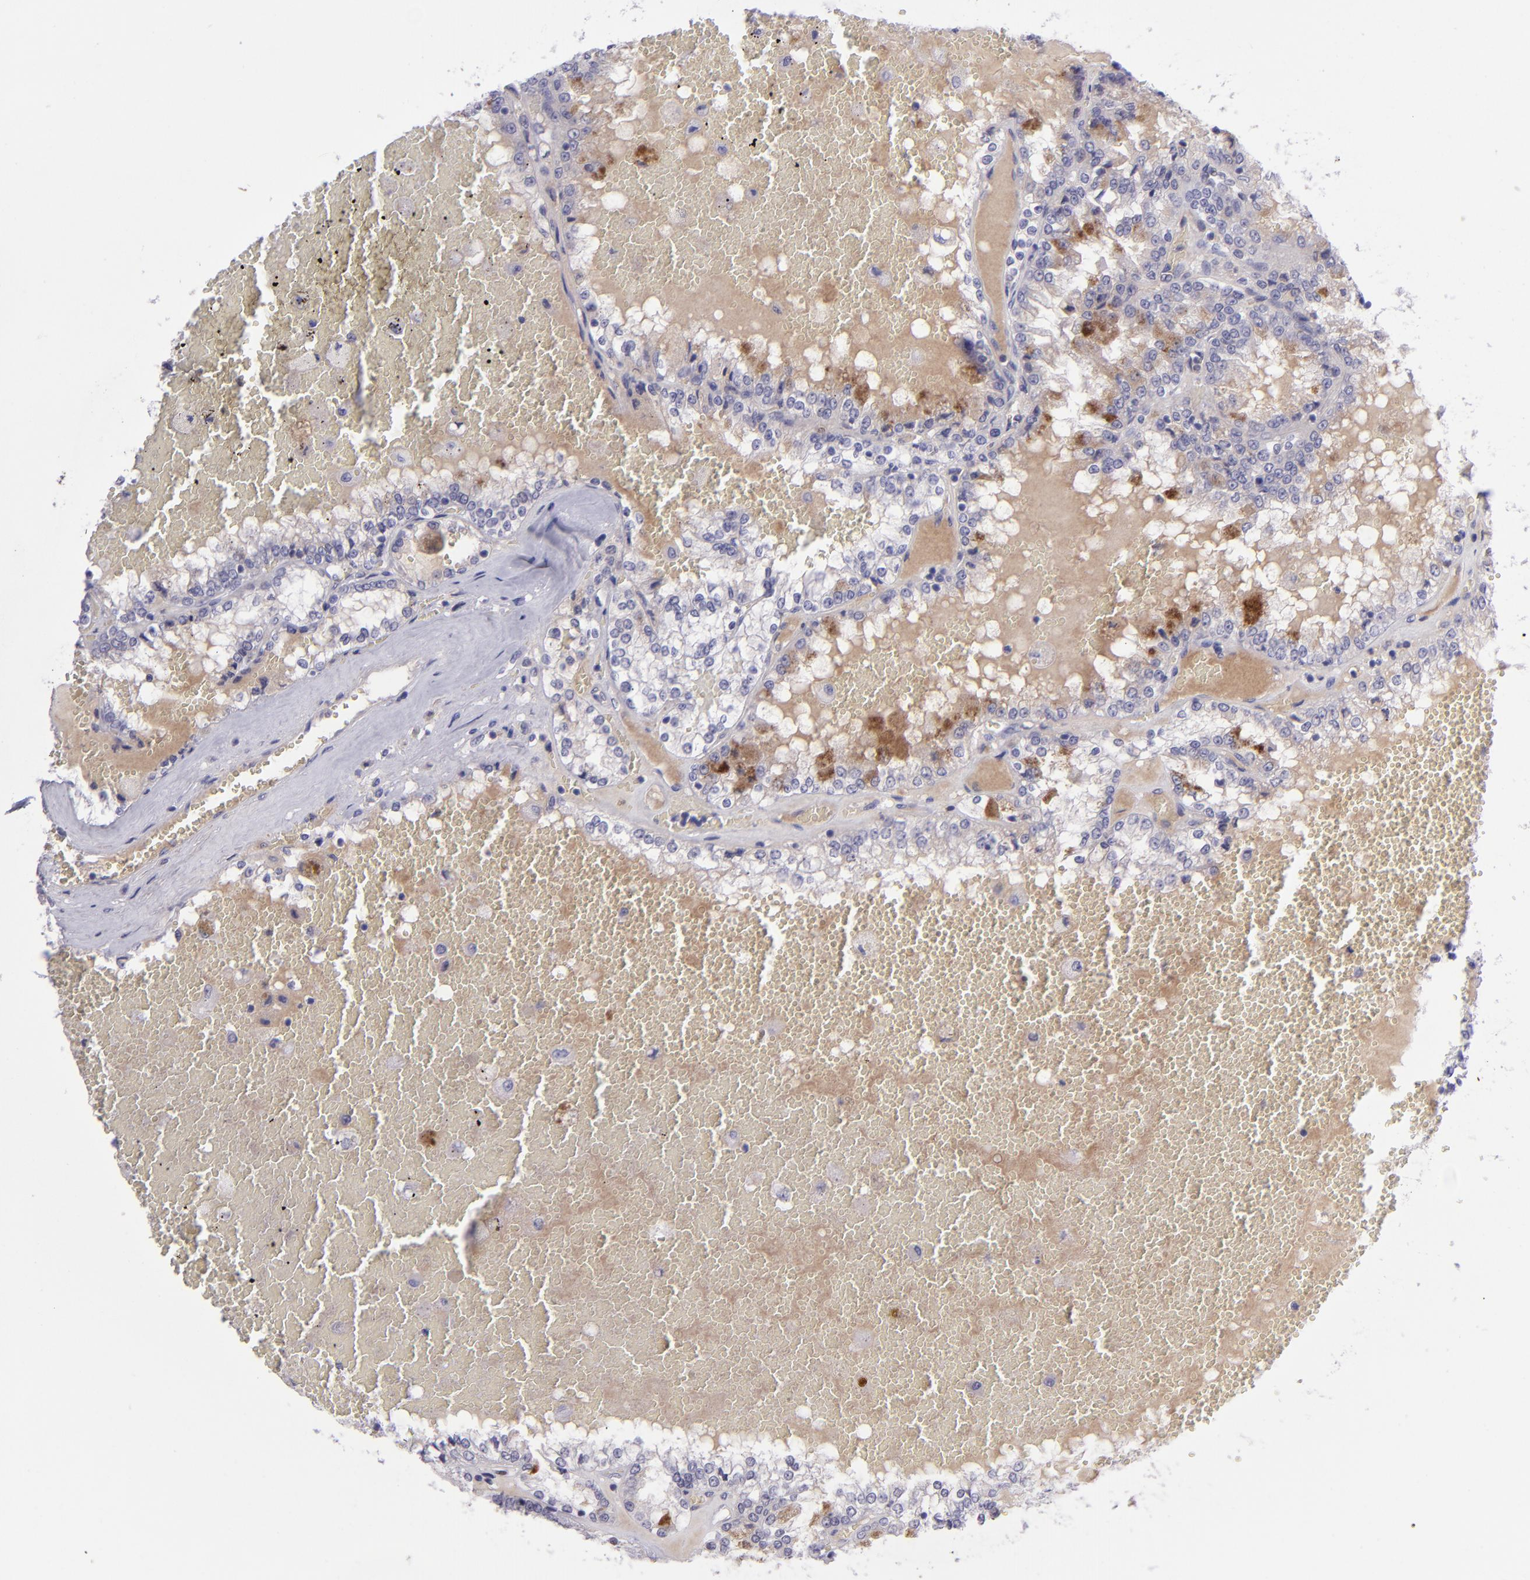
{"staining": {"intensity": "moderate", "quantity": "<25%", "location": "cytoplasmic/membranous"}, "tissue": "renal cancer", "cell_type": "Tumor cells", "image_type": "cancer", "snomed": [{"axis": "morphology", "description": "Adenocarcinoma, NOS"}, {"axis": "topography", "description": "Kidney"}], "caption": "A histopathology image of human renal cancer (adenocarcinoma) stained for a protein shows moderate cytoplasmic/membranous brown staining in tumor cells. Immunohistochemistry stains the protein in brown and the nuclei are stained blue.", "gene": "POU2F2", "patient": {"sex": "female", "age": 56}}